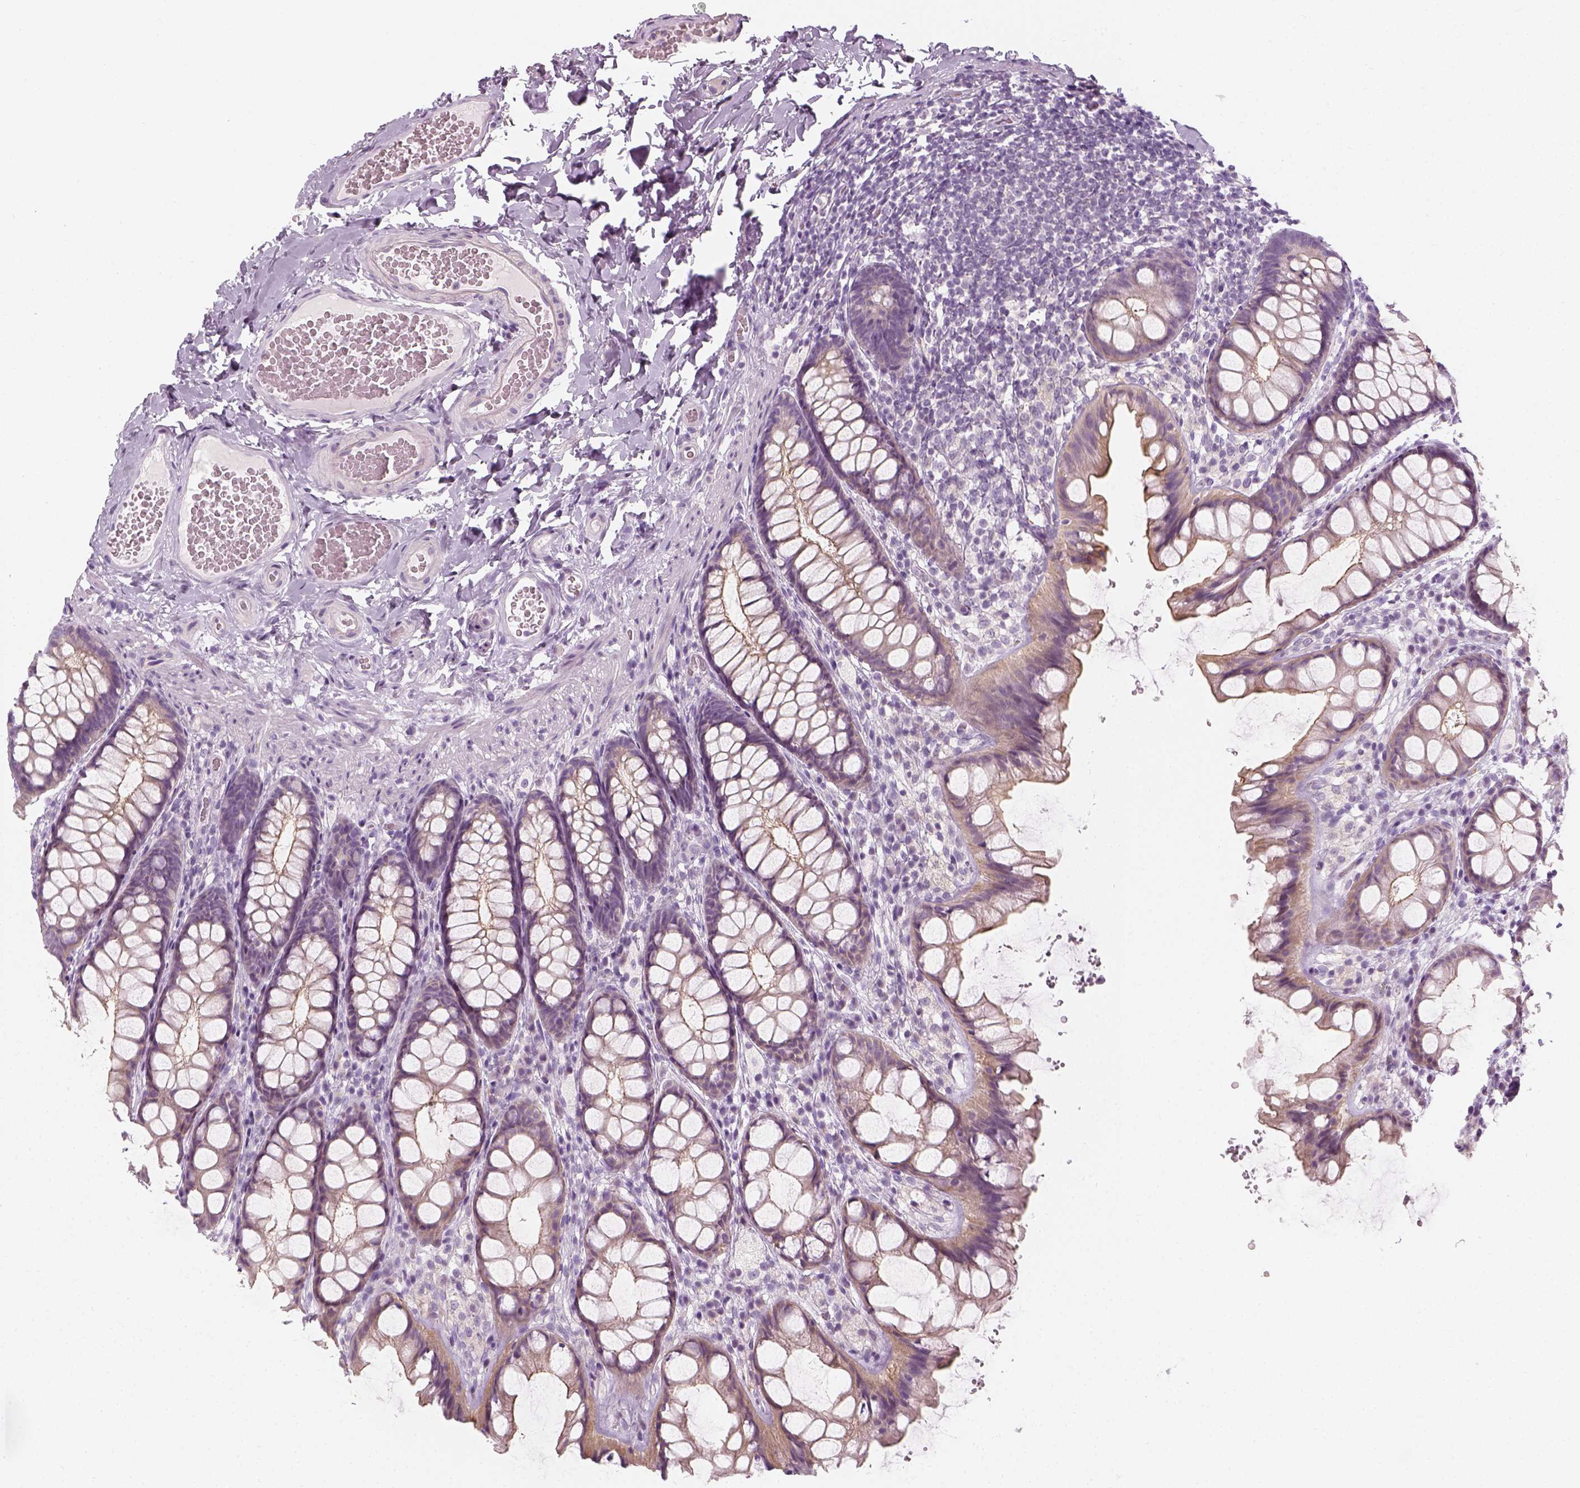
{"staining": {"intensity": "negative", "quantity": "none", "location": "none"}, "tissue": "colon", "cell_type": "Endothelial cells", "image_type": "normal", "snomed": [{"axis": "morphology", "description": "Normal tissue, NOS"}, {"axis": "topography", "description": "Colon"}], "caption": "High power microscopy micrograph of an IHC micrograph of normal colon, revealing no significant positivity in endothelial cells.", "gene": "PRAME", "patient": {"sex": "male", "age": 47}}